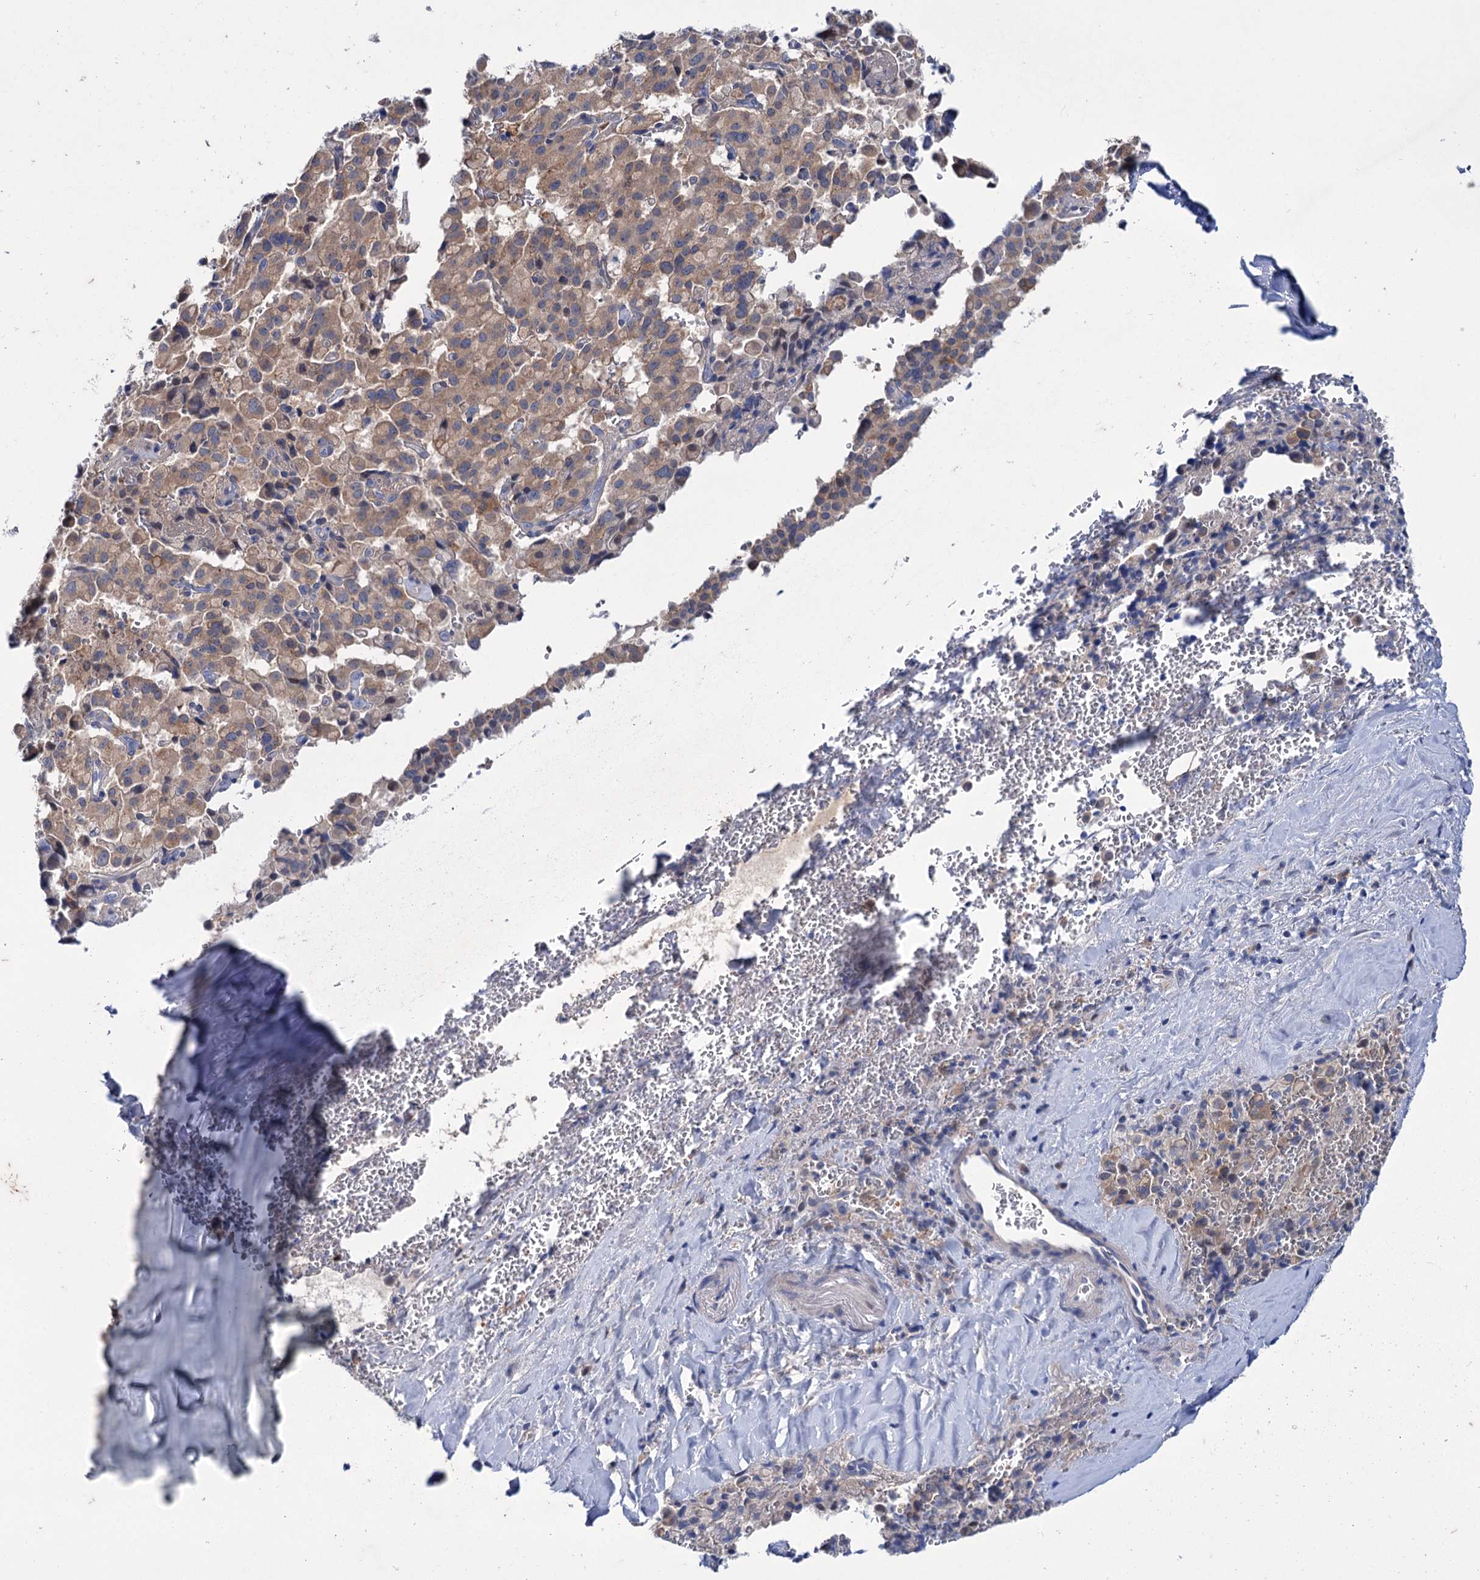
{"staining": {"intensity": "weak", "quantity": ">75%", "location": "cytoplasmic/membranous"}, "tissue": "pancreatic cancer", "cell_type": "Tumor cells", "image_type": "cancer", "snomed": [{"axis": "morphology", "description": "Adenocarcinoma, NOS"}, {"axis": "topography", "description": "Pancreas"}], "caption": "This is an image of IHC staining of pancreatic cancer, which shows weak expression in the cytoplasmic/membranous of tumor cells.", "gene": "MID1IP1", "patient": {"sex": "male", "age": 65}}